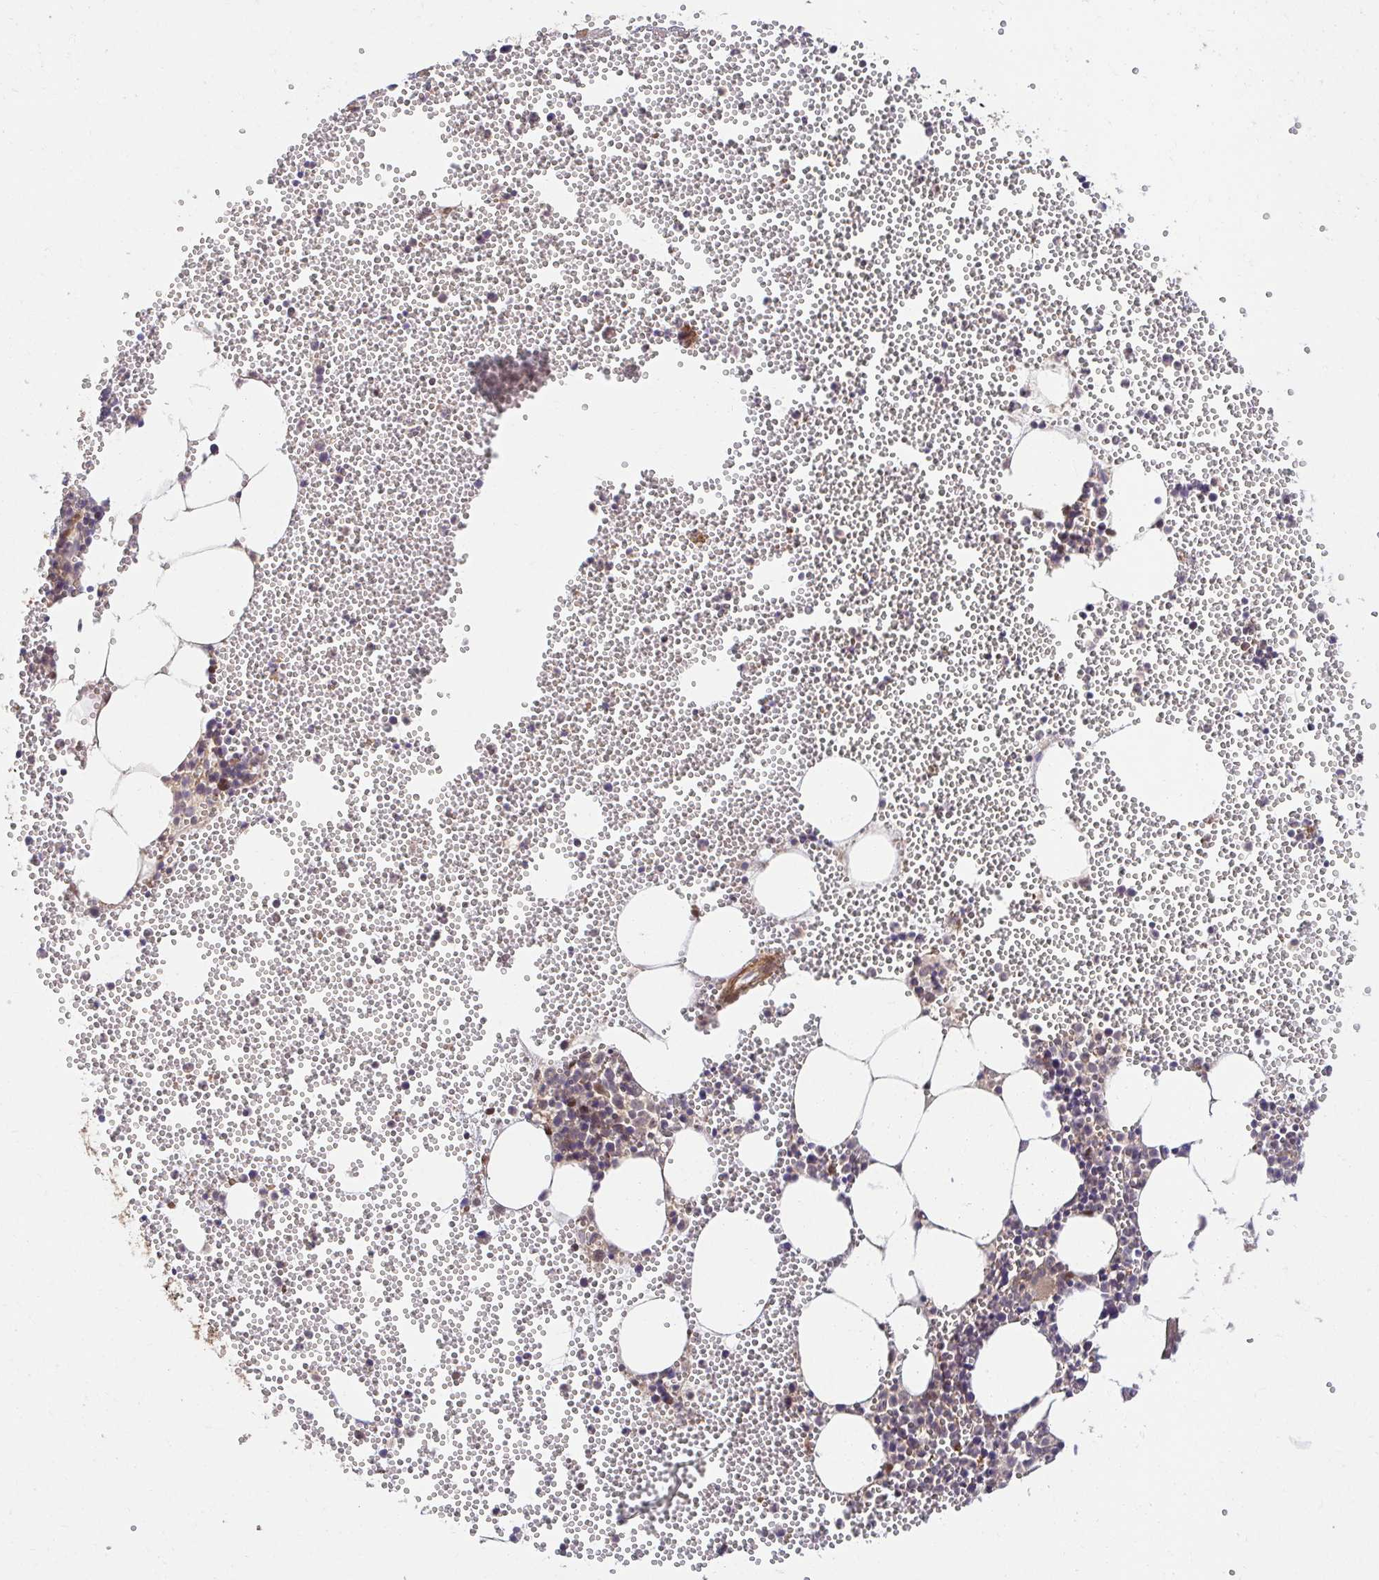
{"staining": {"intensity": "moderate", "quantity": "<25%", "location": "cytoplasmic/membranous,nuclear"}, "tissue": "bone marrow", "cell_type": "Hematopoietic cells", "image_type": "normal", "snomed": [{"axis": "morphology", "description": "Normal tissue, NOS"}, {"axis": "topography", "description": "Bone marrow"}], "caption": "Hematopoietic cells demonstrate moderate cytoplasmic/membranous,nuclear positivity in approximately <25% of cells in unremarkable bone marrow.", "gene": "PSMA4", "patient": {"sex": "female", "age": 80}}